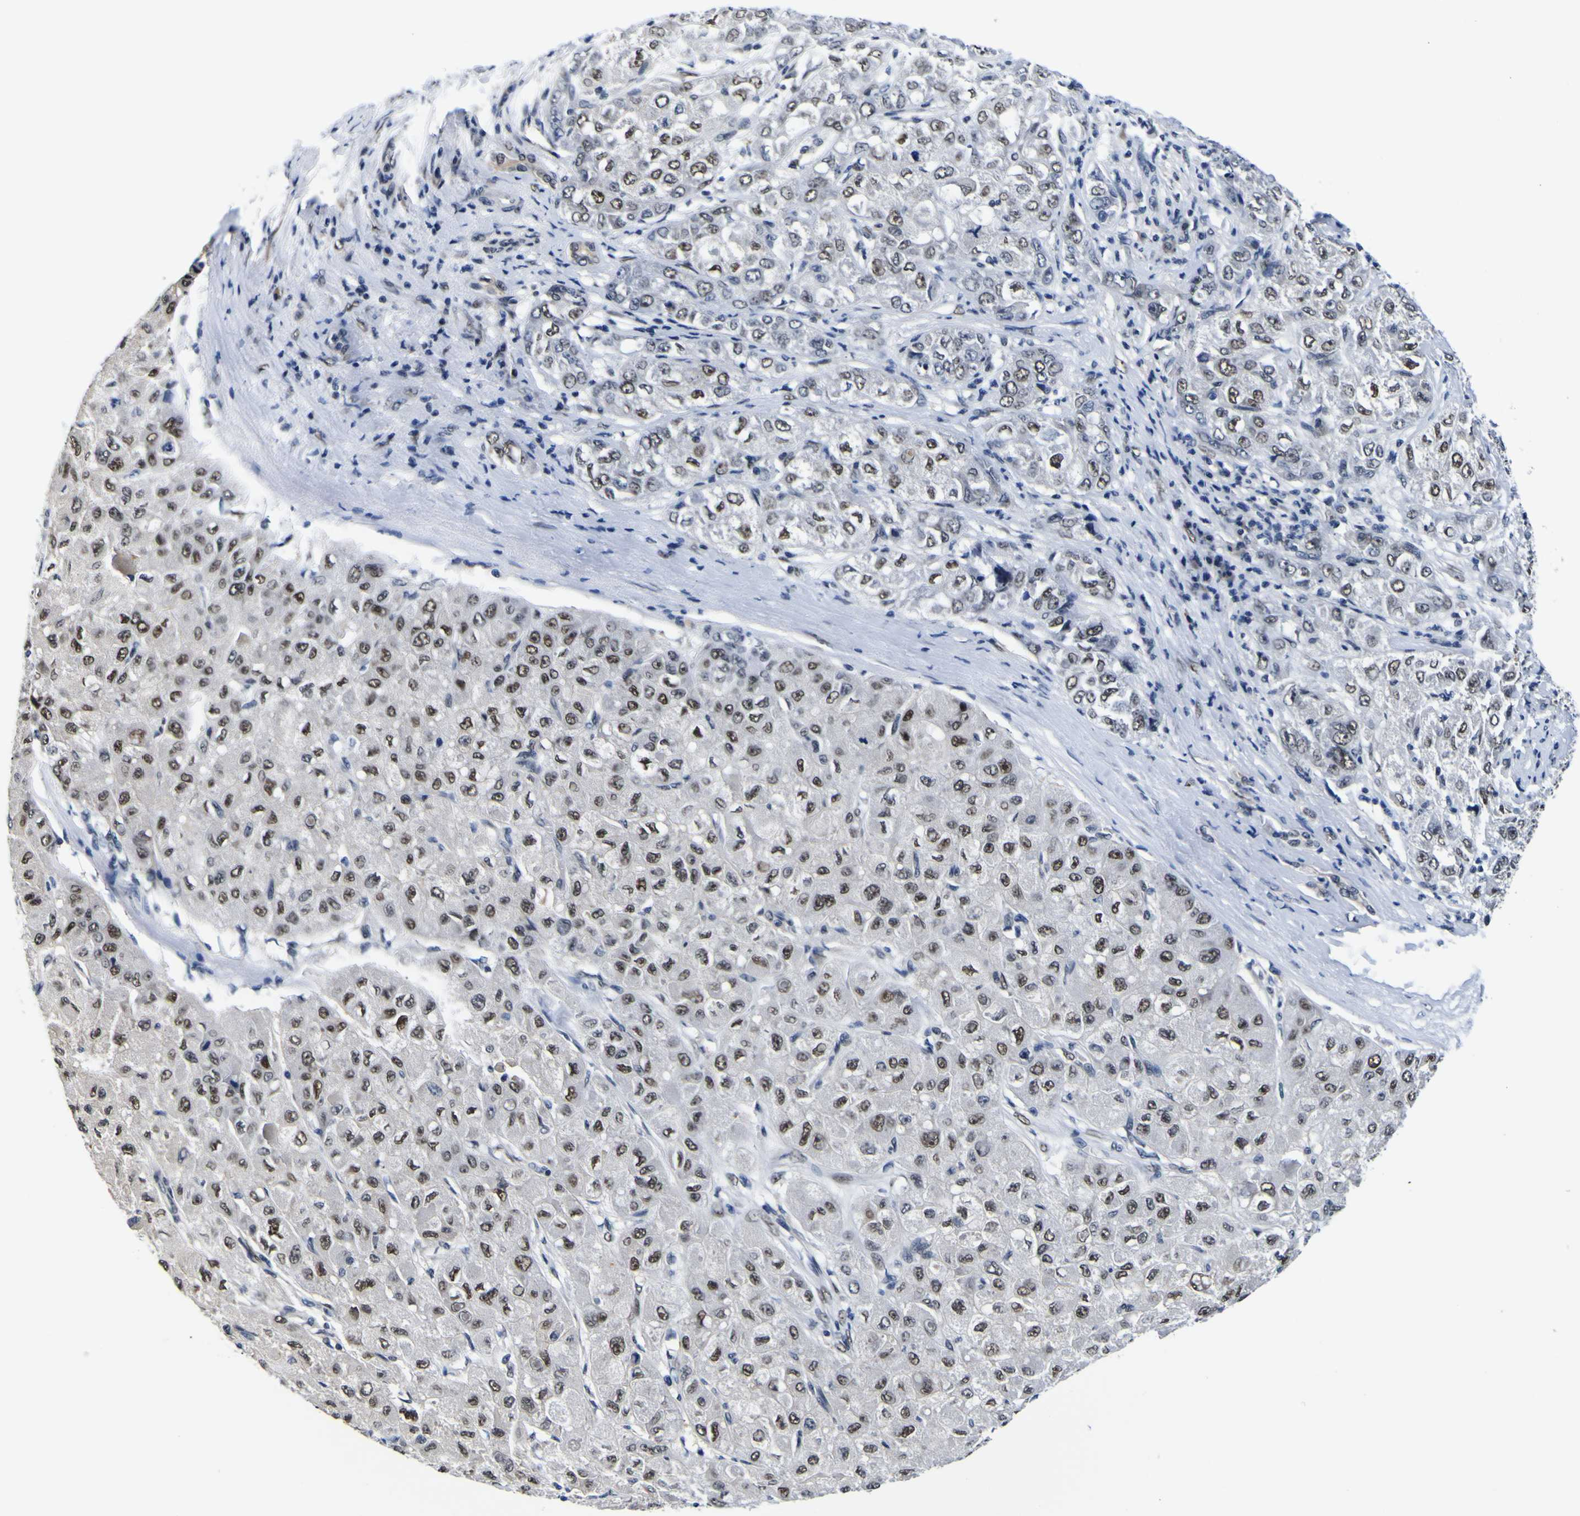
{"staining": {"intensity": "moderate", "quantity": ">75%", "location": "nuclear"}, "tissue": "liver cancer", "cell_type": "Tumor cells", "image_type": "cancer", "snomed": [{"axis": "morphology", "description": "Carcinoma, Hepatocellular, NOS"}, {"axis": "topography", "description": "Liver"}], "caption": "This image displays IHC staining of liver cancer (hepatocellular carcinoma), with medium moderate nuclear staining in about >75% of tumor cells.", "gene": "CUL4B", "patient": {"sex": "male", "age": 80}}